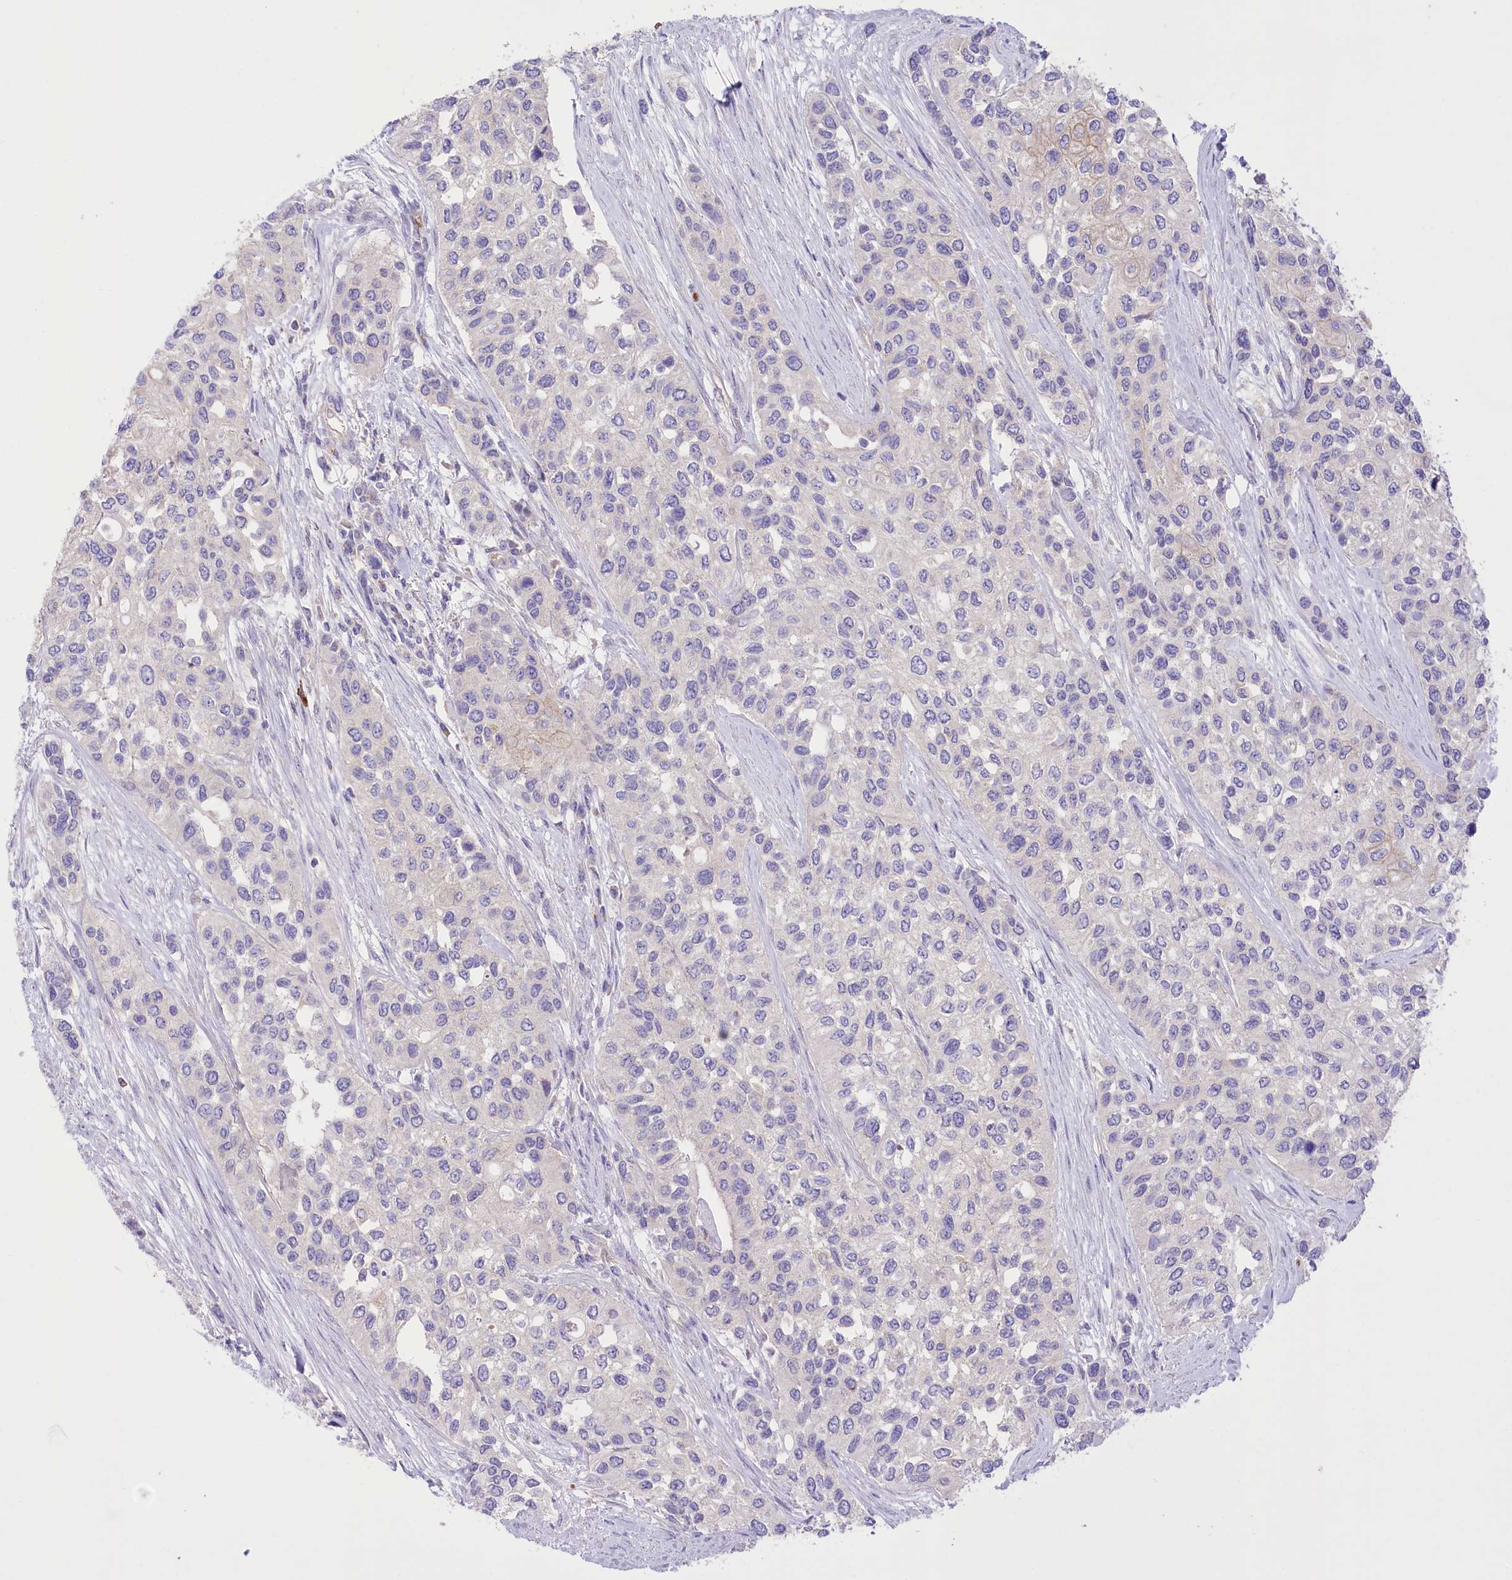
{"staining": {"intensity": "negative", "quantity": "none", "location": "none"}, "tissue": "urothelial cancer", "cell_type": "Tumor cells", "image_type": "cancer", "snomed": [{"axis": "morphology", "description": "Normal tissue, NOS"}, {"axis": "morphology", "description": "Urothelial carcinoma, High grade"}, {"axis": "topography", "description": "Vascular tissue"}, {"axis": "topography", "description": "Urinary bladder"}], "caption": "A histopathology image of human urothelial carcinoma (high-grade) is negative for staining in tumor cells. The staining is performed using DAB (3,3'-diaminobenzidine) brown chromogen with nuclei counter-stained in using hematoxylin.", "gene": "PRSS53", "patient": {"sex": "female", "age": 56}}